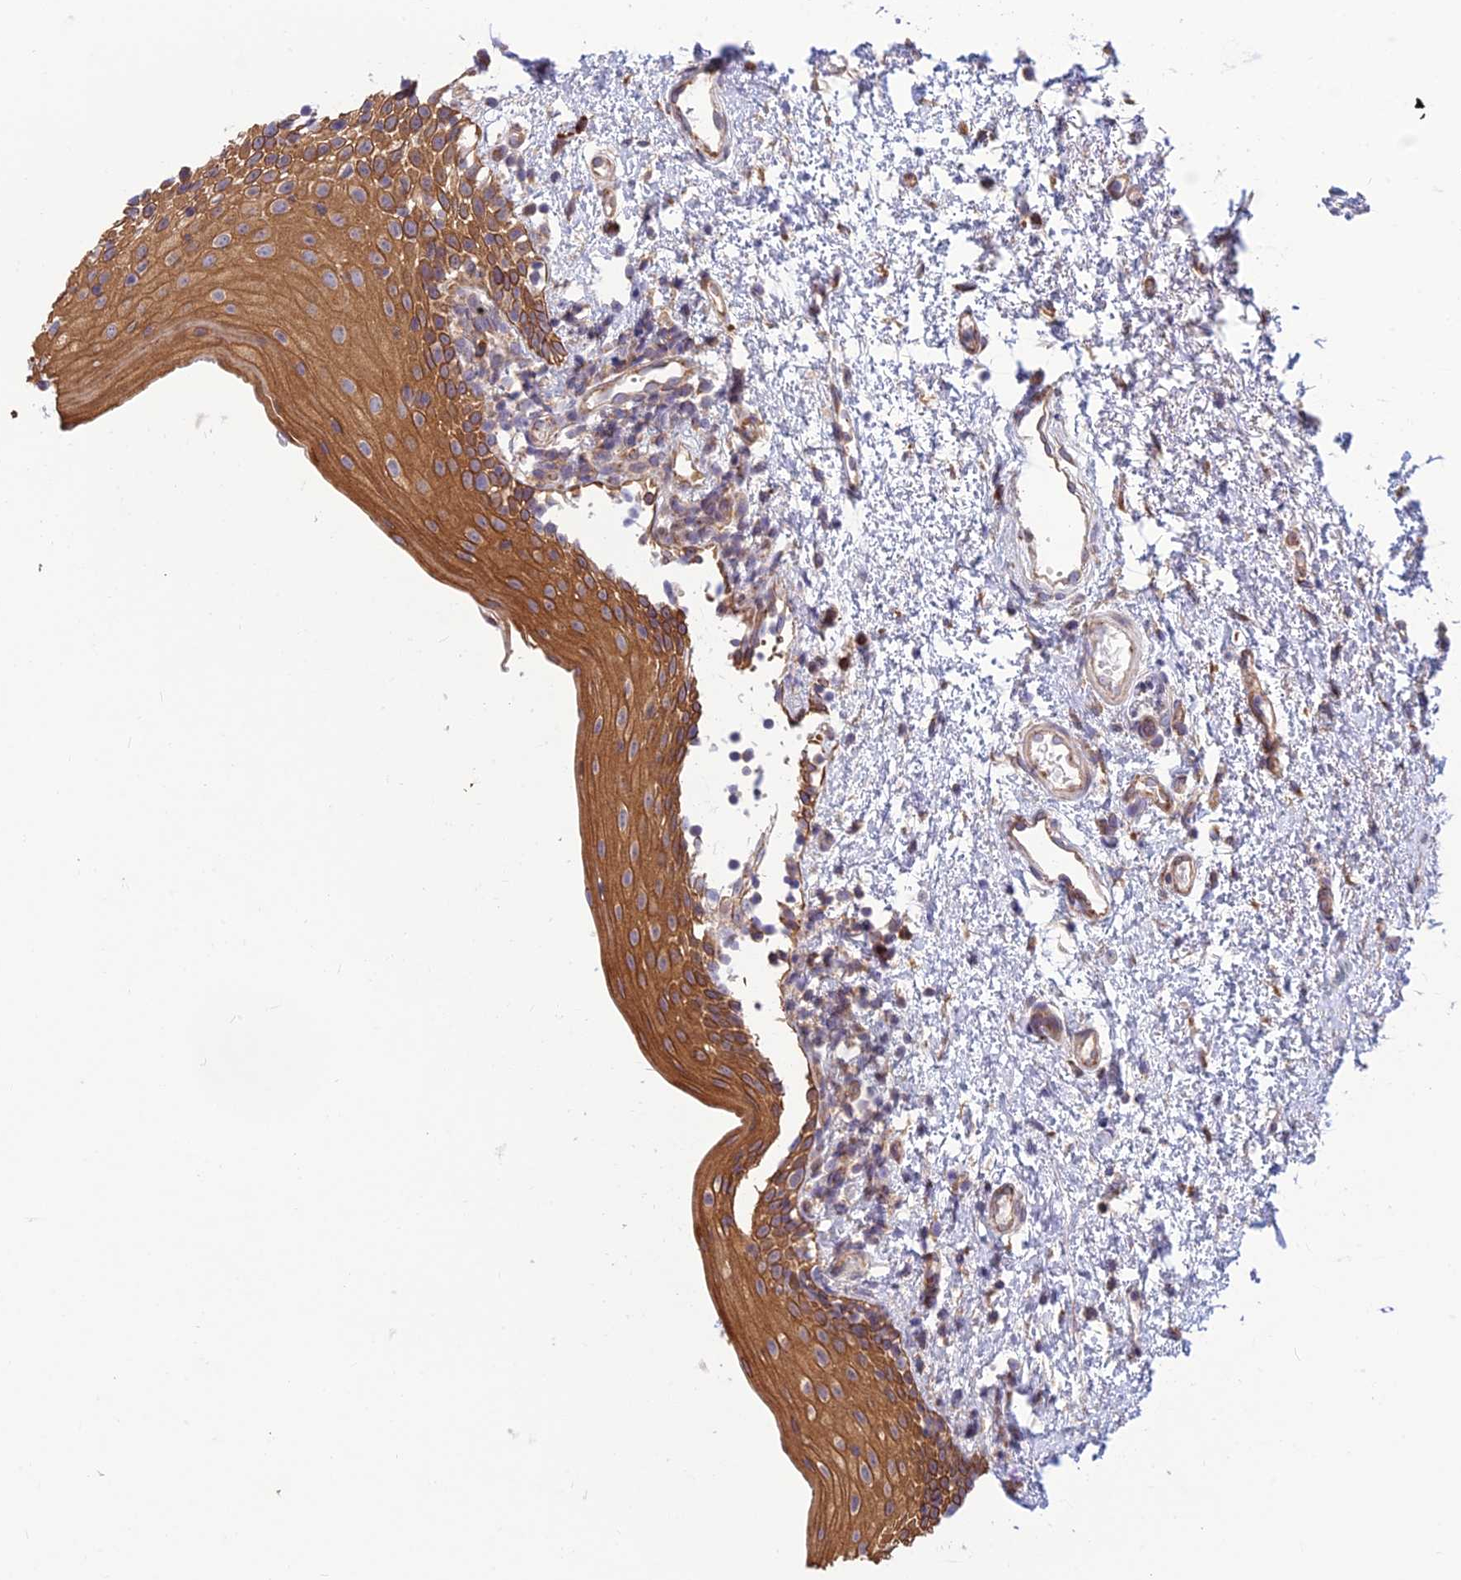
{"staining": {"intensity": "moderate", "quantity": ">75%", "location": "cytoplasmic/membranous"}, "tissue": "oral mucosa", "cell_type": "Squamous epithelial cells", "image_type": "normal", "snomed": [{"axis": "morphology", "description": "Normal tissue, NOS"}, {"axis": "topography", "description": "Oral tissue"}], "caption": "An IHC histopathology image of normal tissue is shown. Protein staining in brown labels moderate cytoplasmic/membranous positivity in oral mucosa within squamous epithelial cells. Using DAB (3,3'-diaminobenzidine) (brown) and hematoxylin (blue) stains, captured at high magnification using brightfield microscopy.", "gene": "RPL17", "patient": {"sex": "female", "age": 13}}